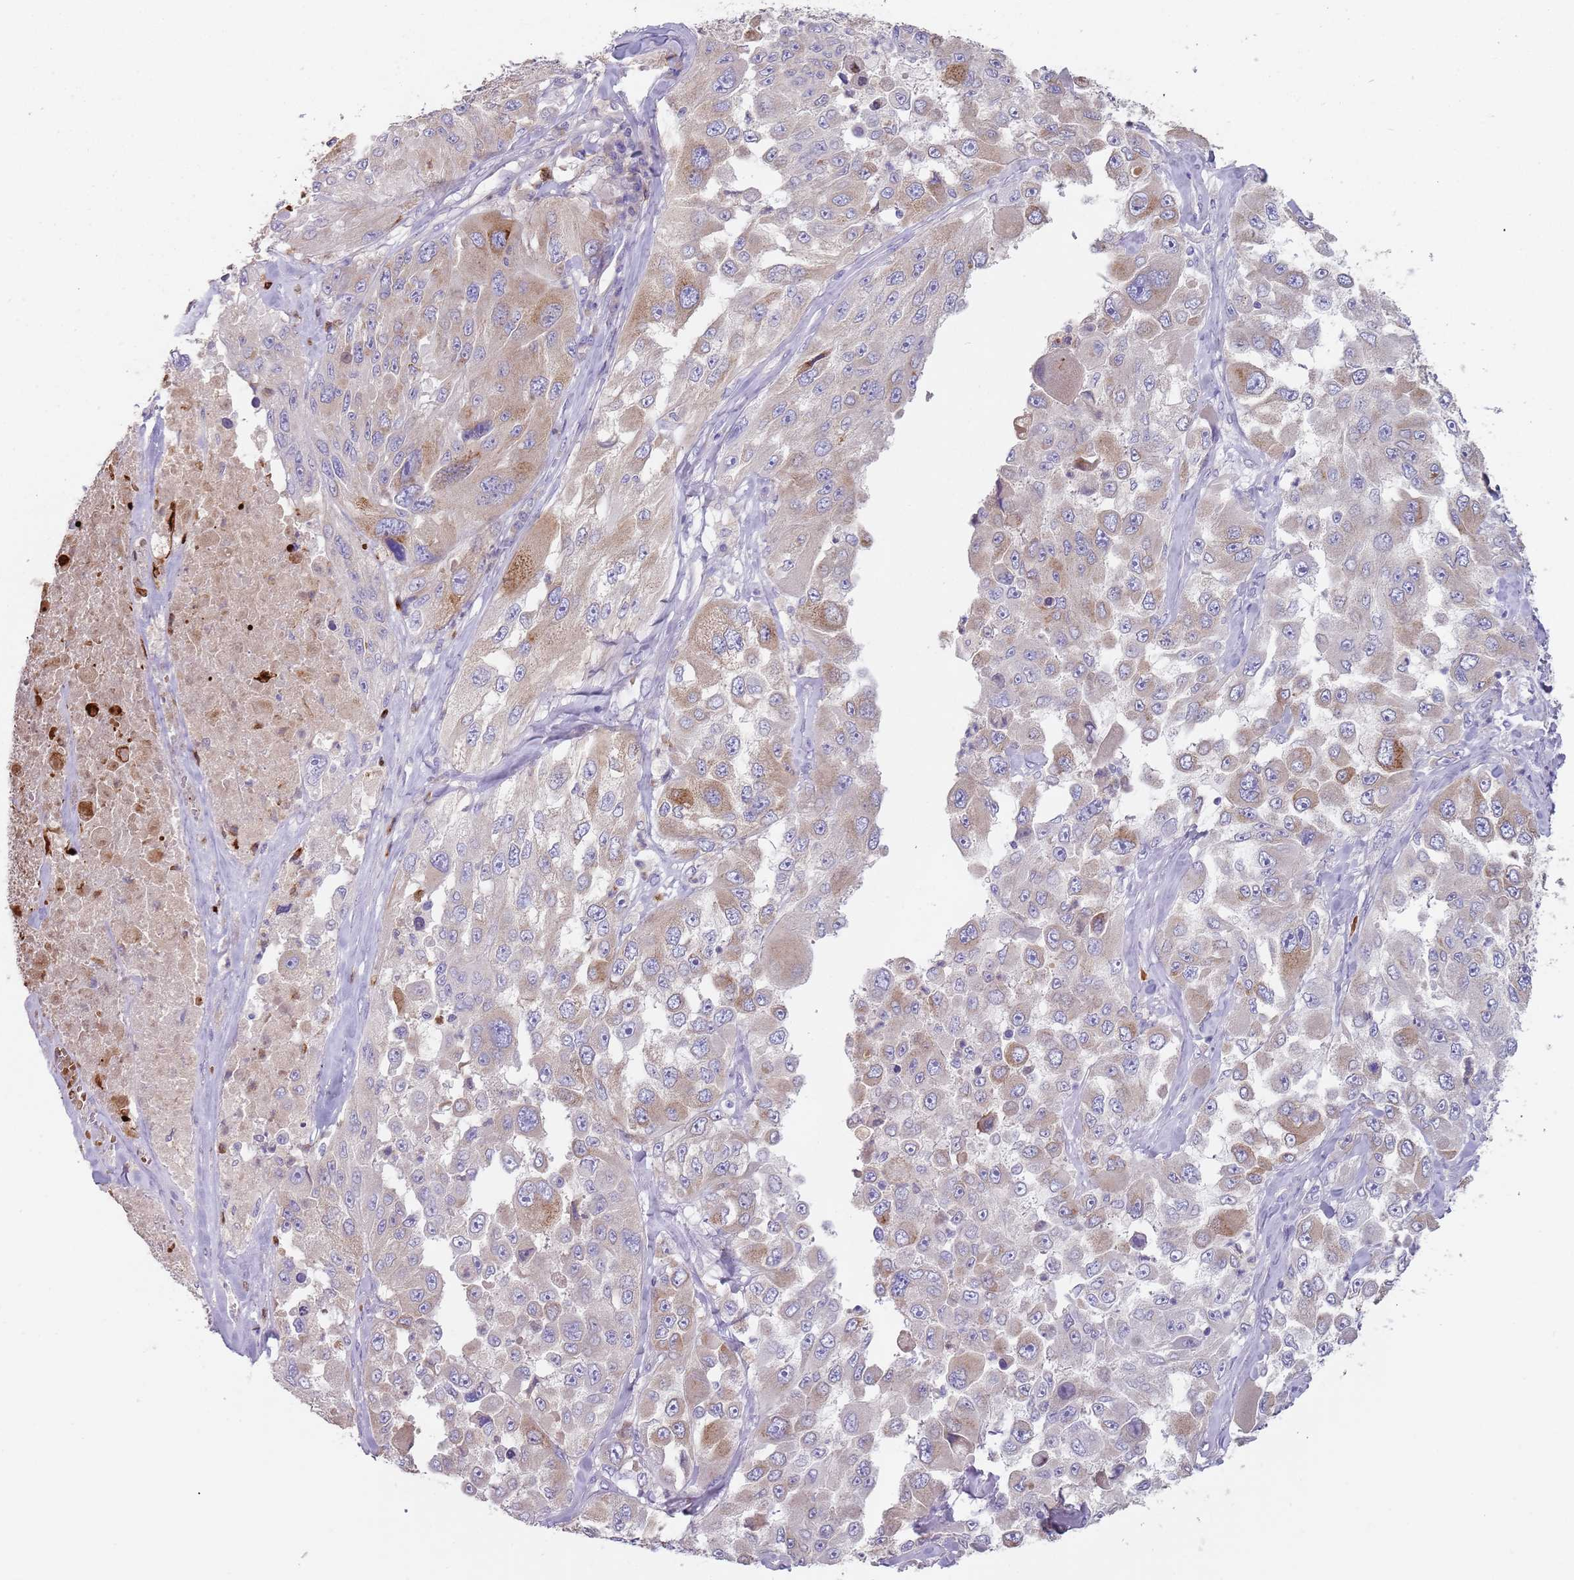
{"staining": {"intensity": "weak", "quantity": "25%-75%", "location": "cytoplasmic/membranous"}, "tissue": "melanoma", "cell_type": "Tumor cells", "image_type": "cancer", "snomed": [{"axis": "morphology", "description": "Malignant melanoma, Metastatic site"}, {"axis": "topography", "description": "Lymph node"}], "caption": "The micrograph exhibits a brown stain indicating the presence of a protein in the cytoplasmic/membranous of tumor cells in melanoma.", "gene": "TMEM251", "patient": {"sex": "male", "age": 62}}